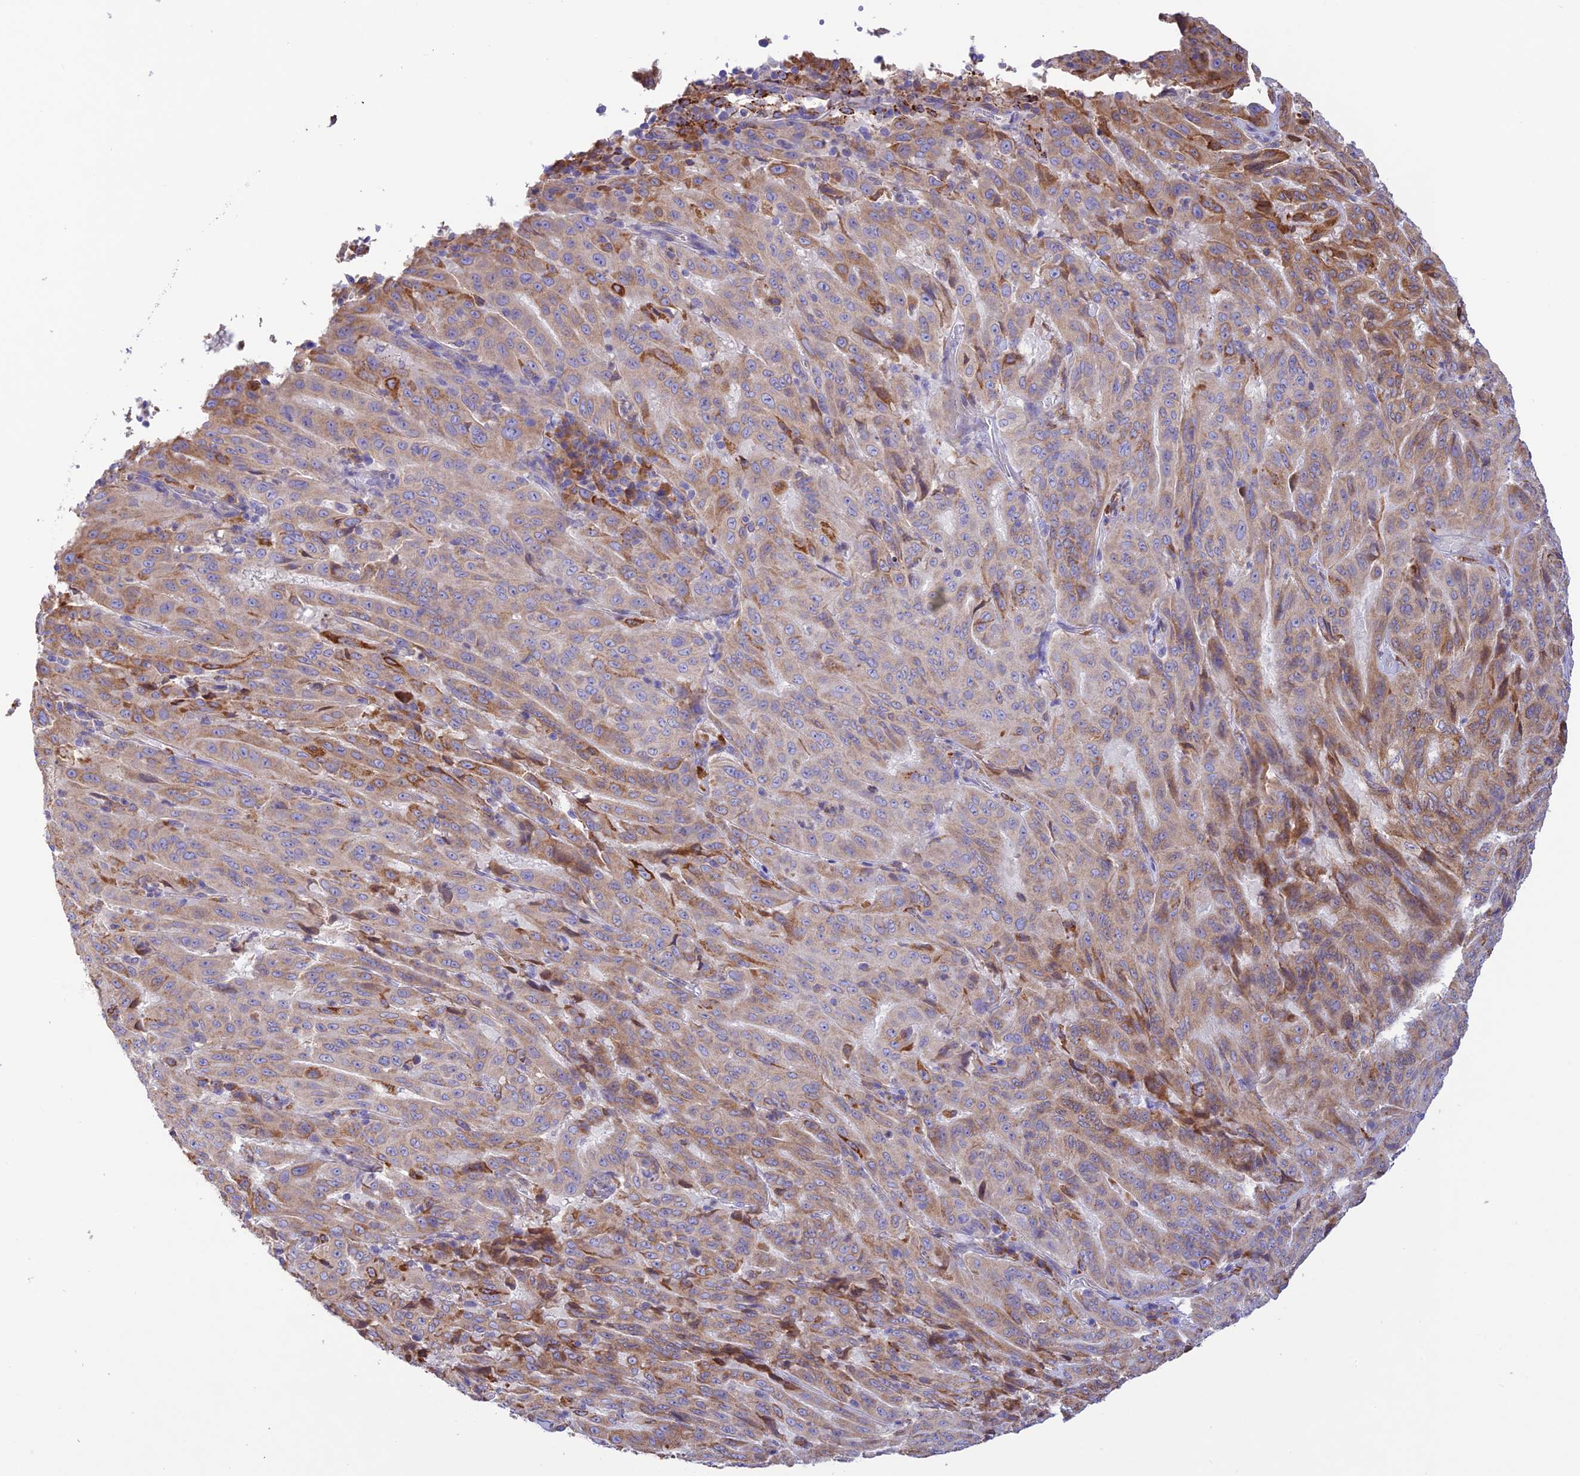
{"staining": {"intensity": "moderate", "quantity": "<25%", "location": "cytoplasmic/membranous"}, "tissue": "pancreatic cancer", "cell_type": "Tumor cells", "image_type": "cancer", "snomed": [{"axis": "morphology", "description": "Adenocarcinoma, NOS"}, {"axis": "topography", "description": "Pancreas"}], "caption": "Immunohistochemistry (DAB) staining of pancreatic cancer (adenocarcinoma) demonstrates moderate cytoplasmic/membranous protein positivity in about <25% of tumor cells. (DAB = brown stain, brightfield microscopy at high magnification).", "gene": "VKORC1", "patient": {"sex": "male", "age": 63}}